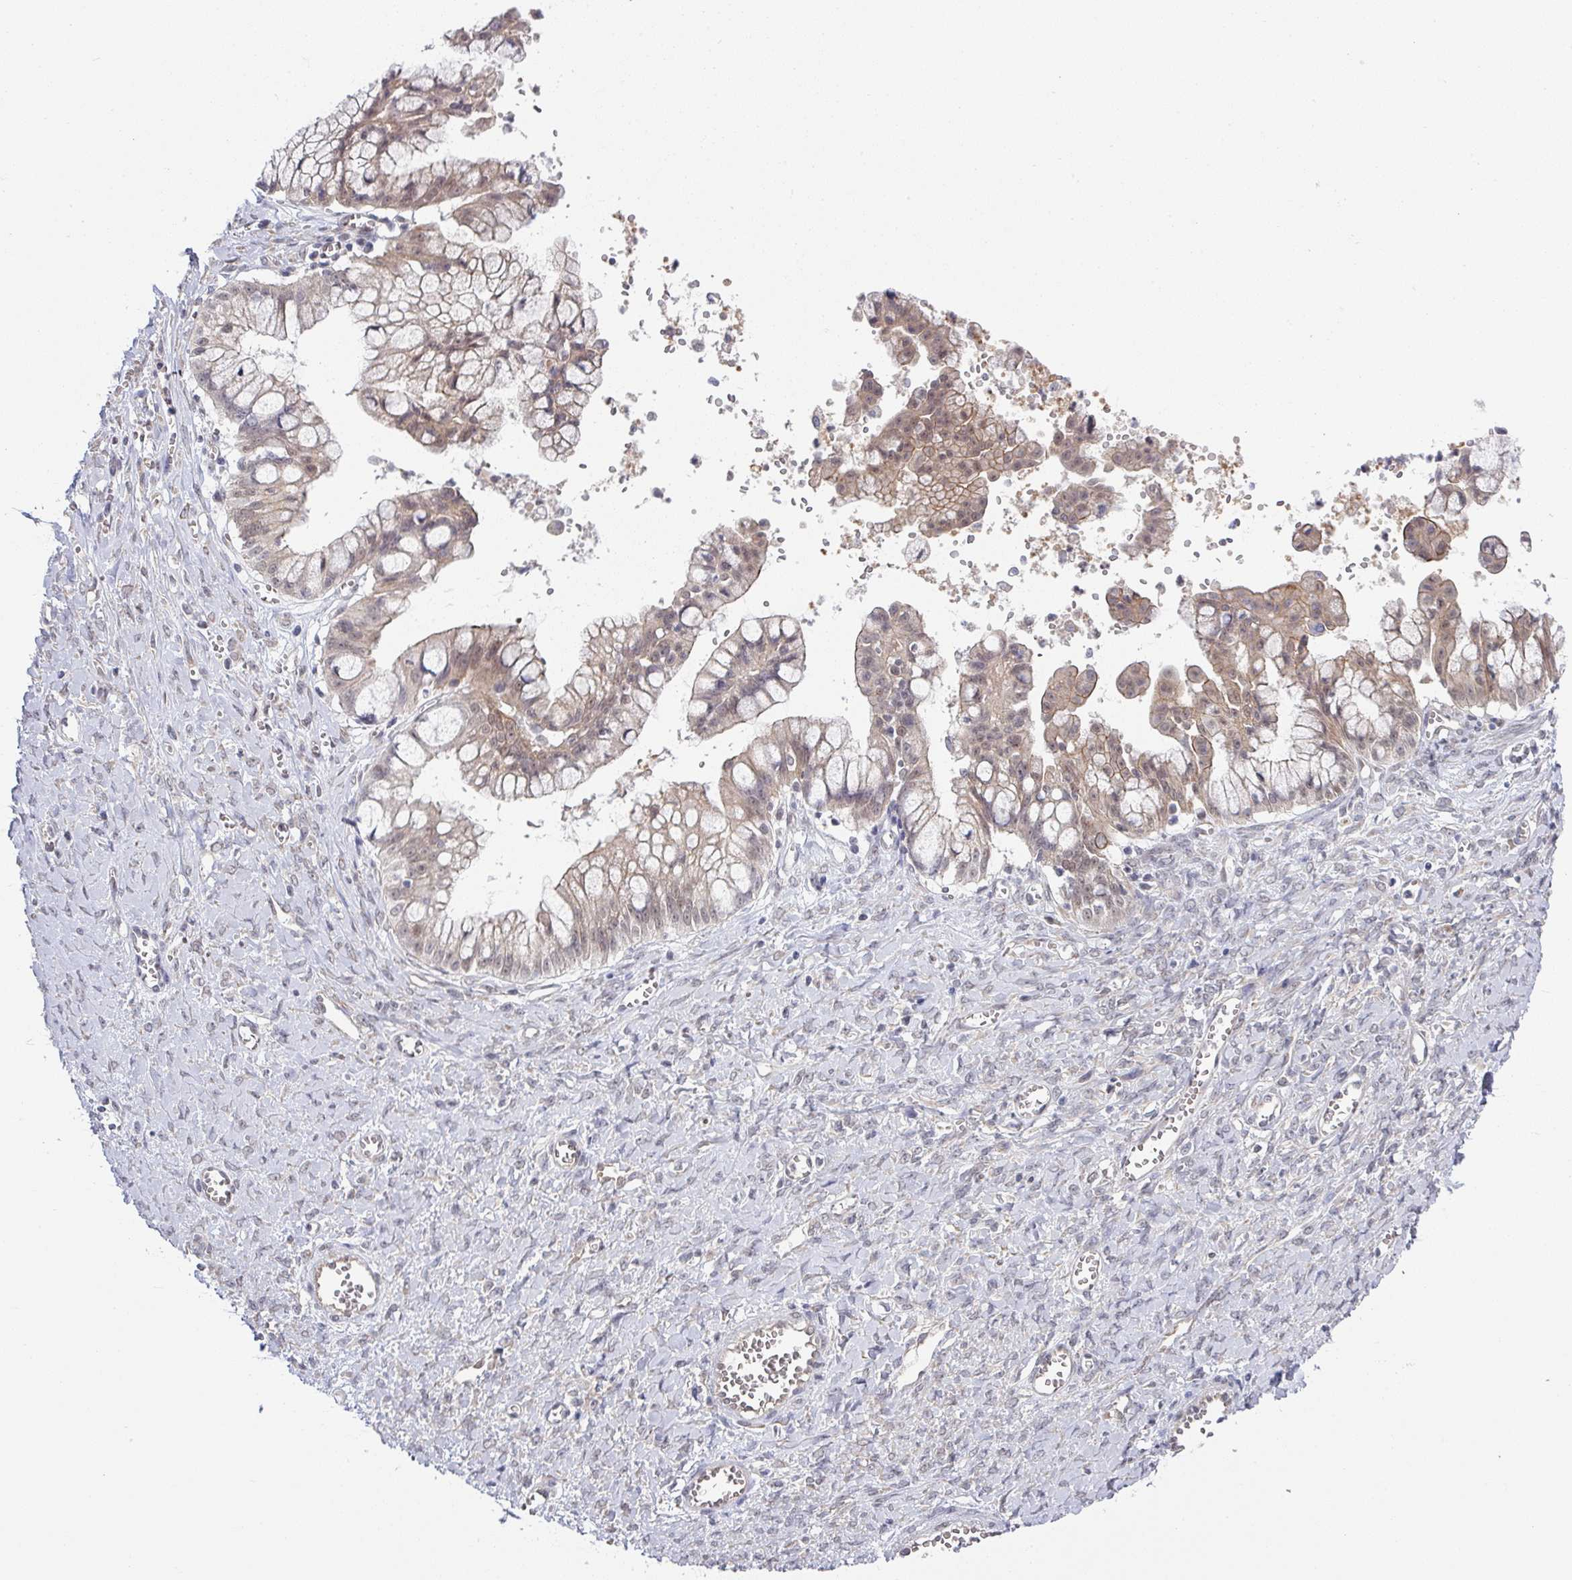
{"staining": {"intensity": "weak", "quantity": ">75%", "location": "cytoplasmic/membranous,nuclear"}, "tissue": "ovarian cancer", "cell_type": "Tumor cells", "image_type": "cancer", "snomed": [{"axis": "morphology", "description": "Cystadenocarcinoma, mucinous, NOS"}, {"axis": "topography", "description": "Ovary"}], "caption": "Human ovarian mucinous cystadenocarcinoma stained with a brown dye displays weak cytoplasmic/membranous and nuclear positive positivity in approximately >75% of tumor cells.", "gene": "TMED5", "patient": {"sex": "female", "age": 70}}